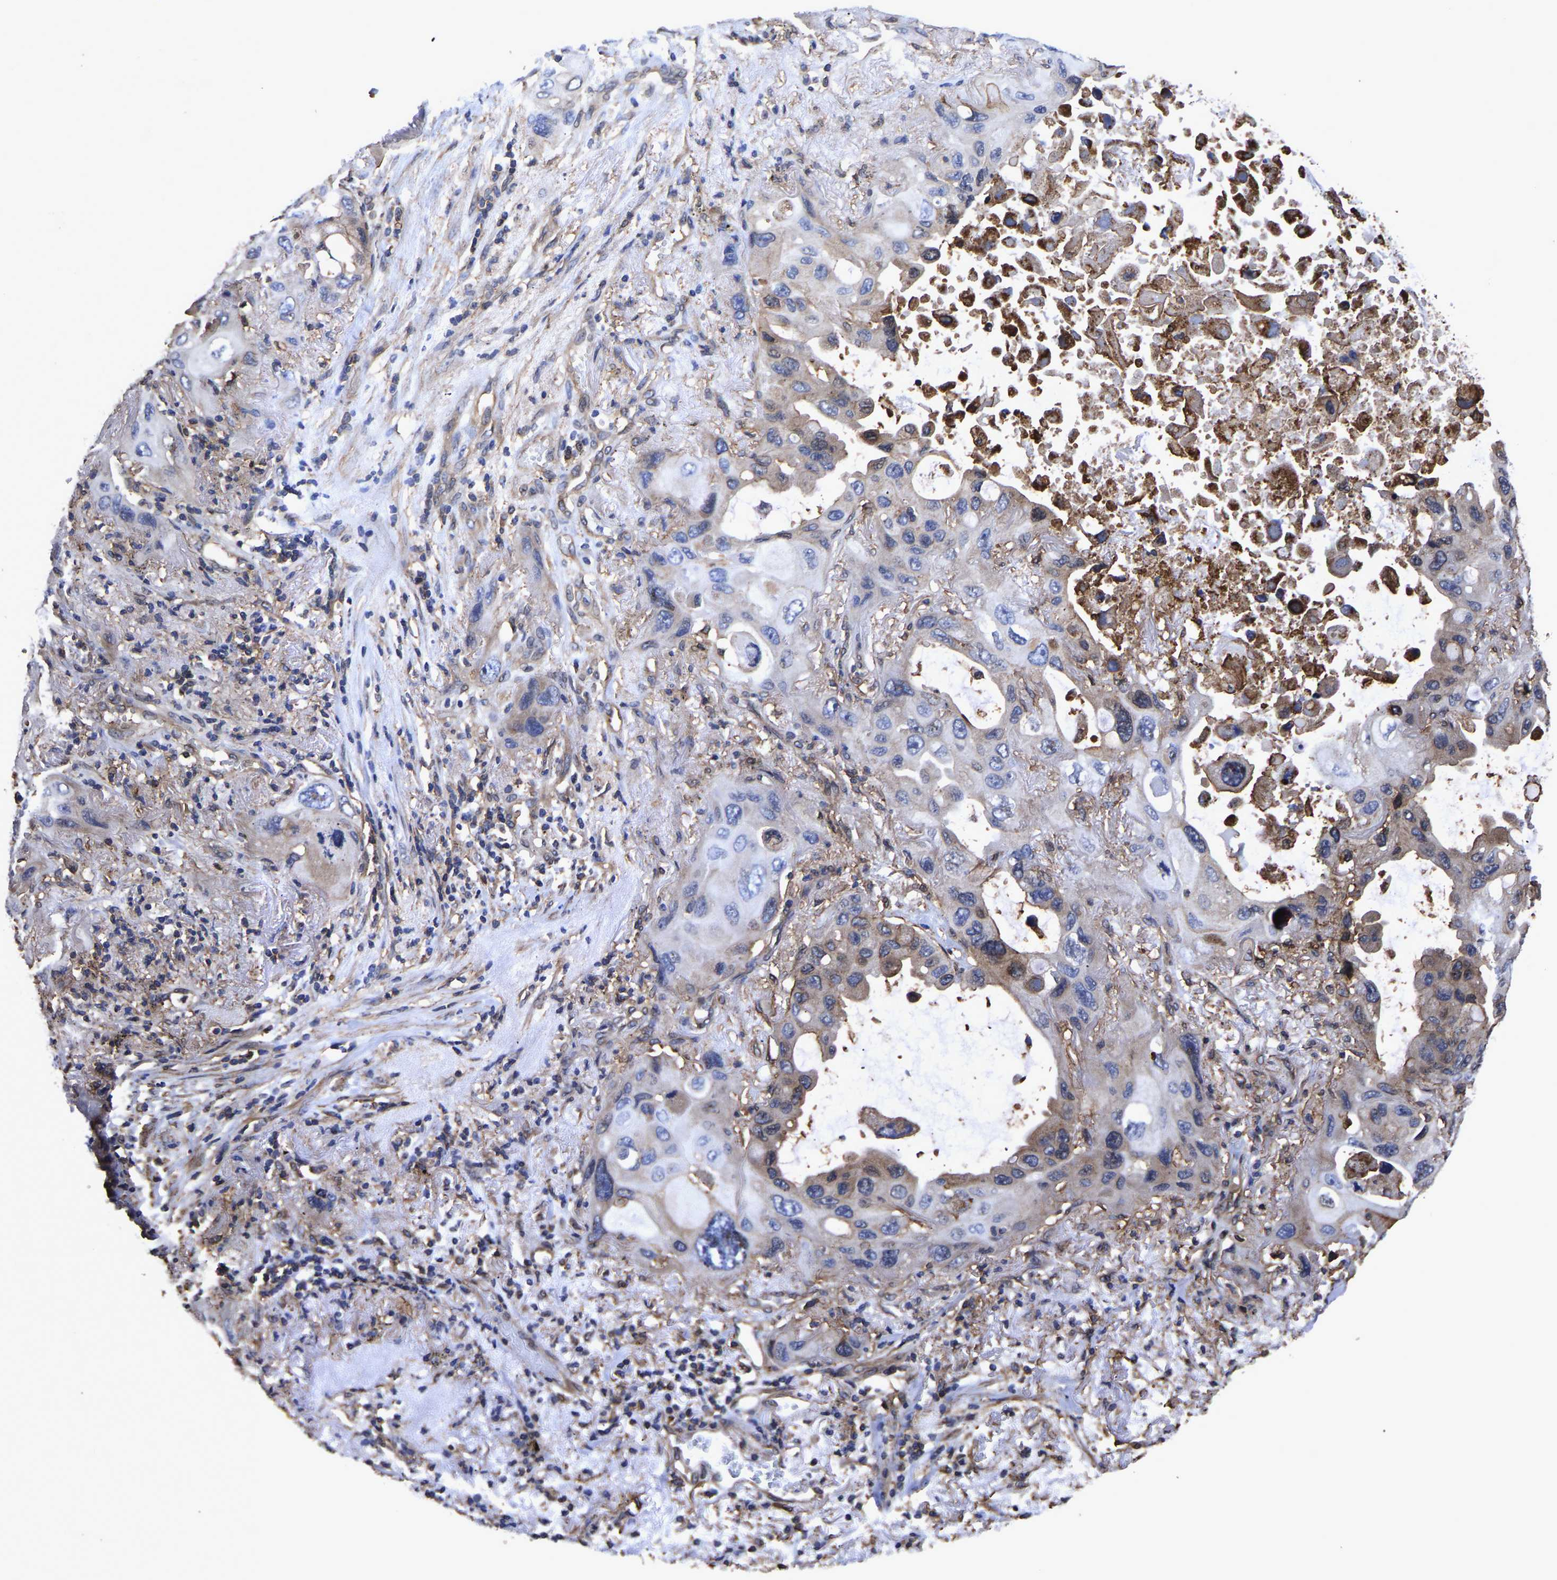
{"staining": {"intensity": "negative", "quantity": "none", "location": "none"}, "tissue": "lung cancer", "cell_type": "Tumor cells", "image_type": "cancer", "snomed": [{"axis": "morphology", "description": "Squamous cell carcinoma, NOS"}, {"axis": "topography", "description": "Lung"}], "caption": "A photomicrograph of lung cancer (squamous cell carcinoma) stained for a protein displays no brown staining in tumor cells. Brightfield microscopy of immunohistochemistry stained with DAB (3,3'-diaminobenzidine) (brown) and hematoxylin (blue), captured at high magnification.", "gene": "LIF", "patient": {"sex": "female", "age": 73}}